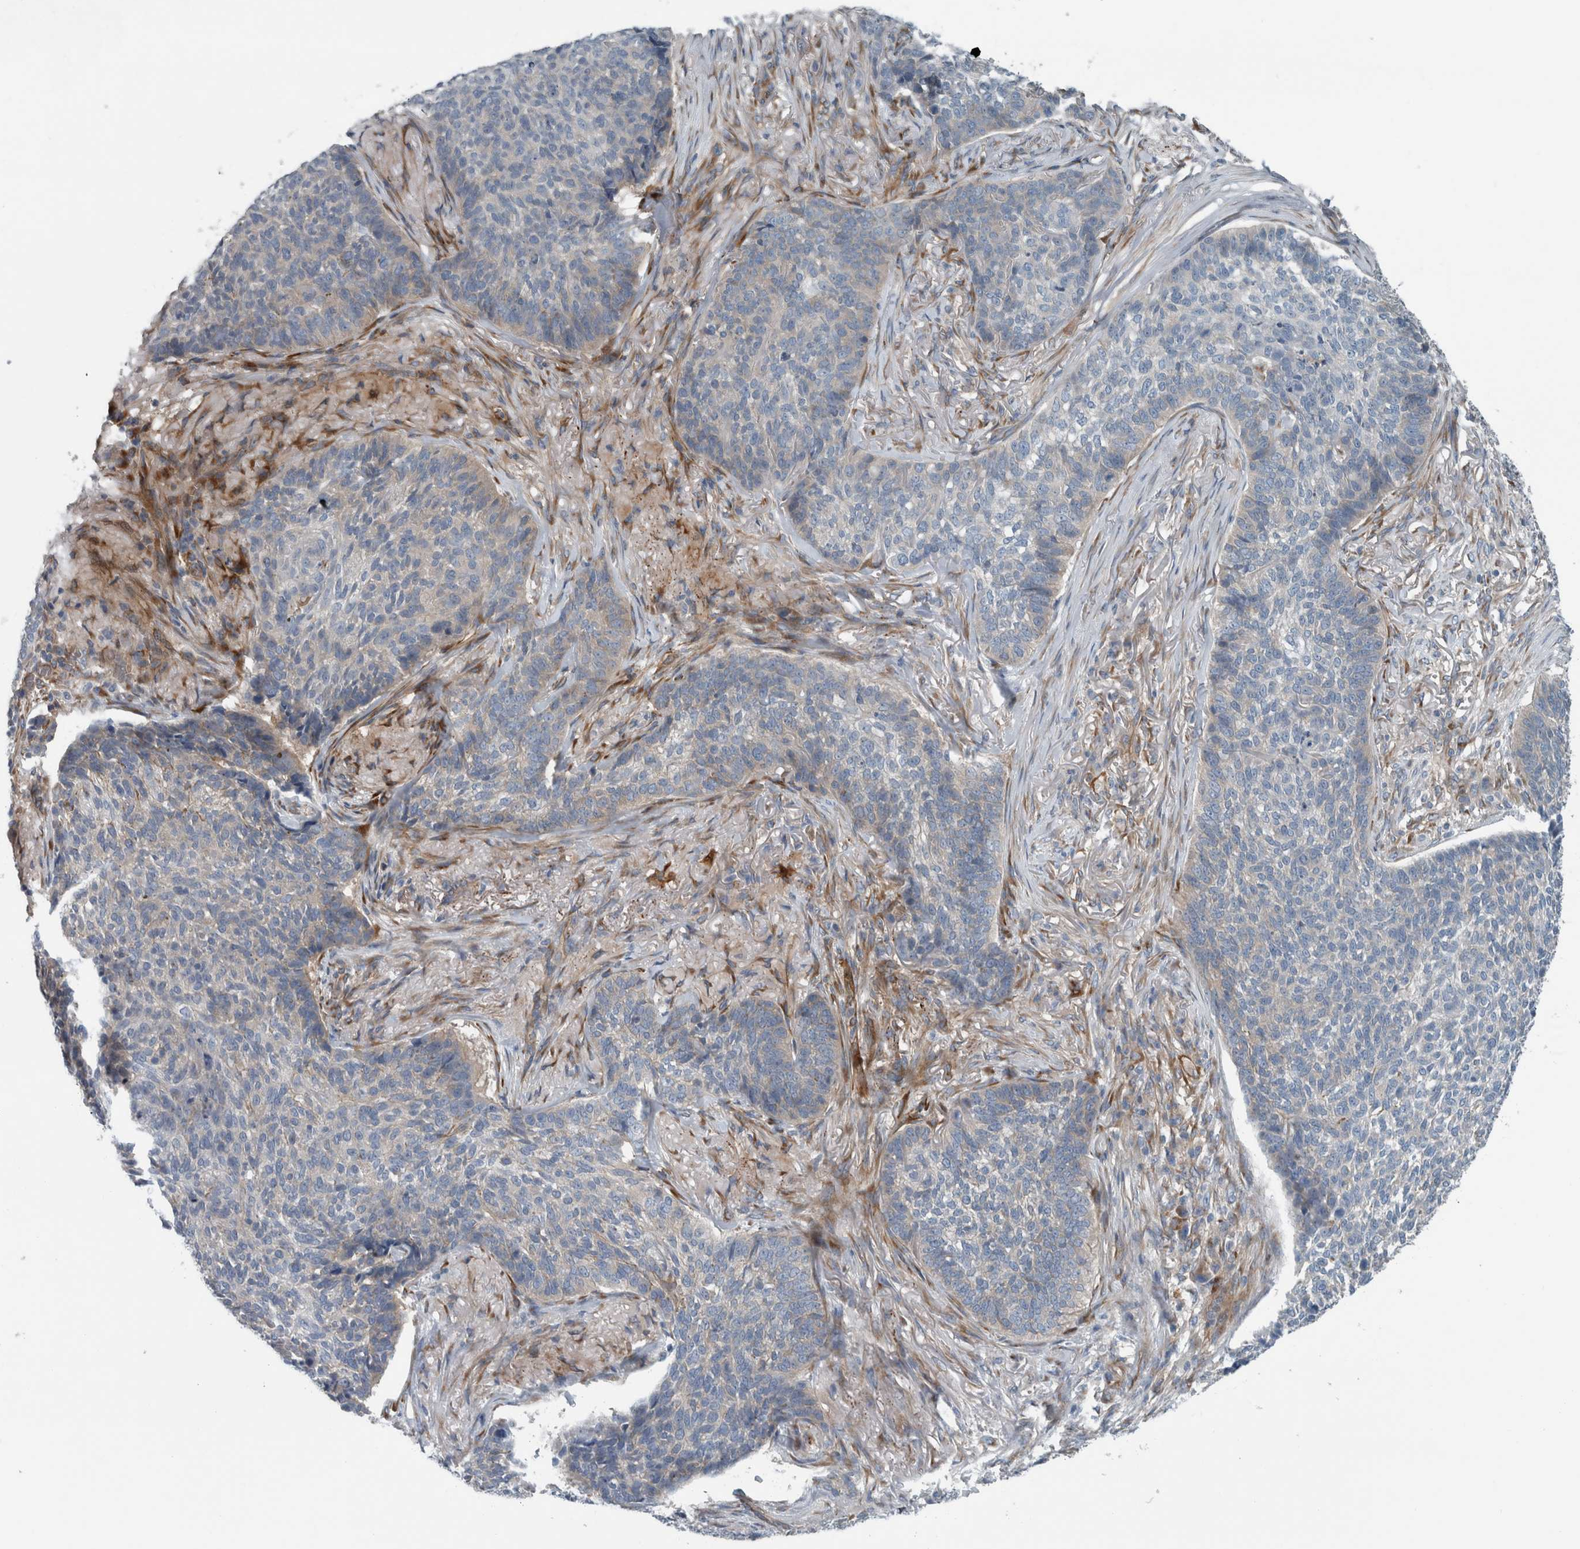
{"staining": {"intensity": "negative", "quantity": "none", "location": "none"}, "tissue": "skin cancer", "cell_type": "Tumor cells", "image_type": "cancer", "snomed": [{"axis": "morphology", "description": "Basal cell carcinoma"}, {"axis": "topography", "description": "Skin"}], "caption": "Photomicrograph shows no significant protein expression in tumor cells of skin cancer (basal cell carcinoma).", "gene": "GLT8D2", "patient": {"sex": "male", "age": 85}}